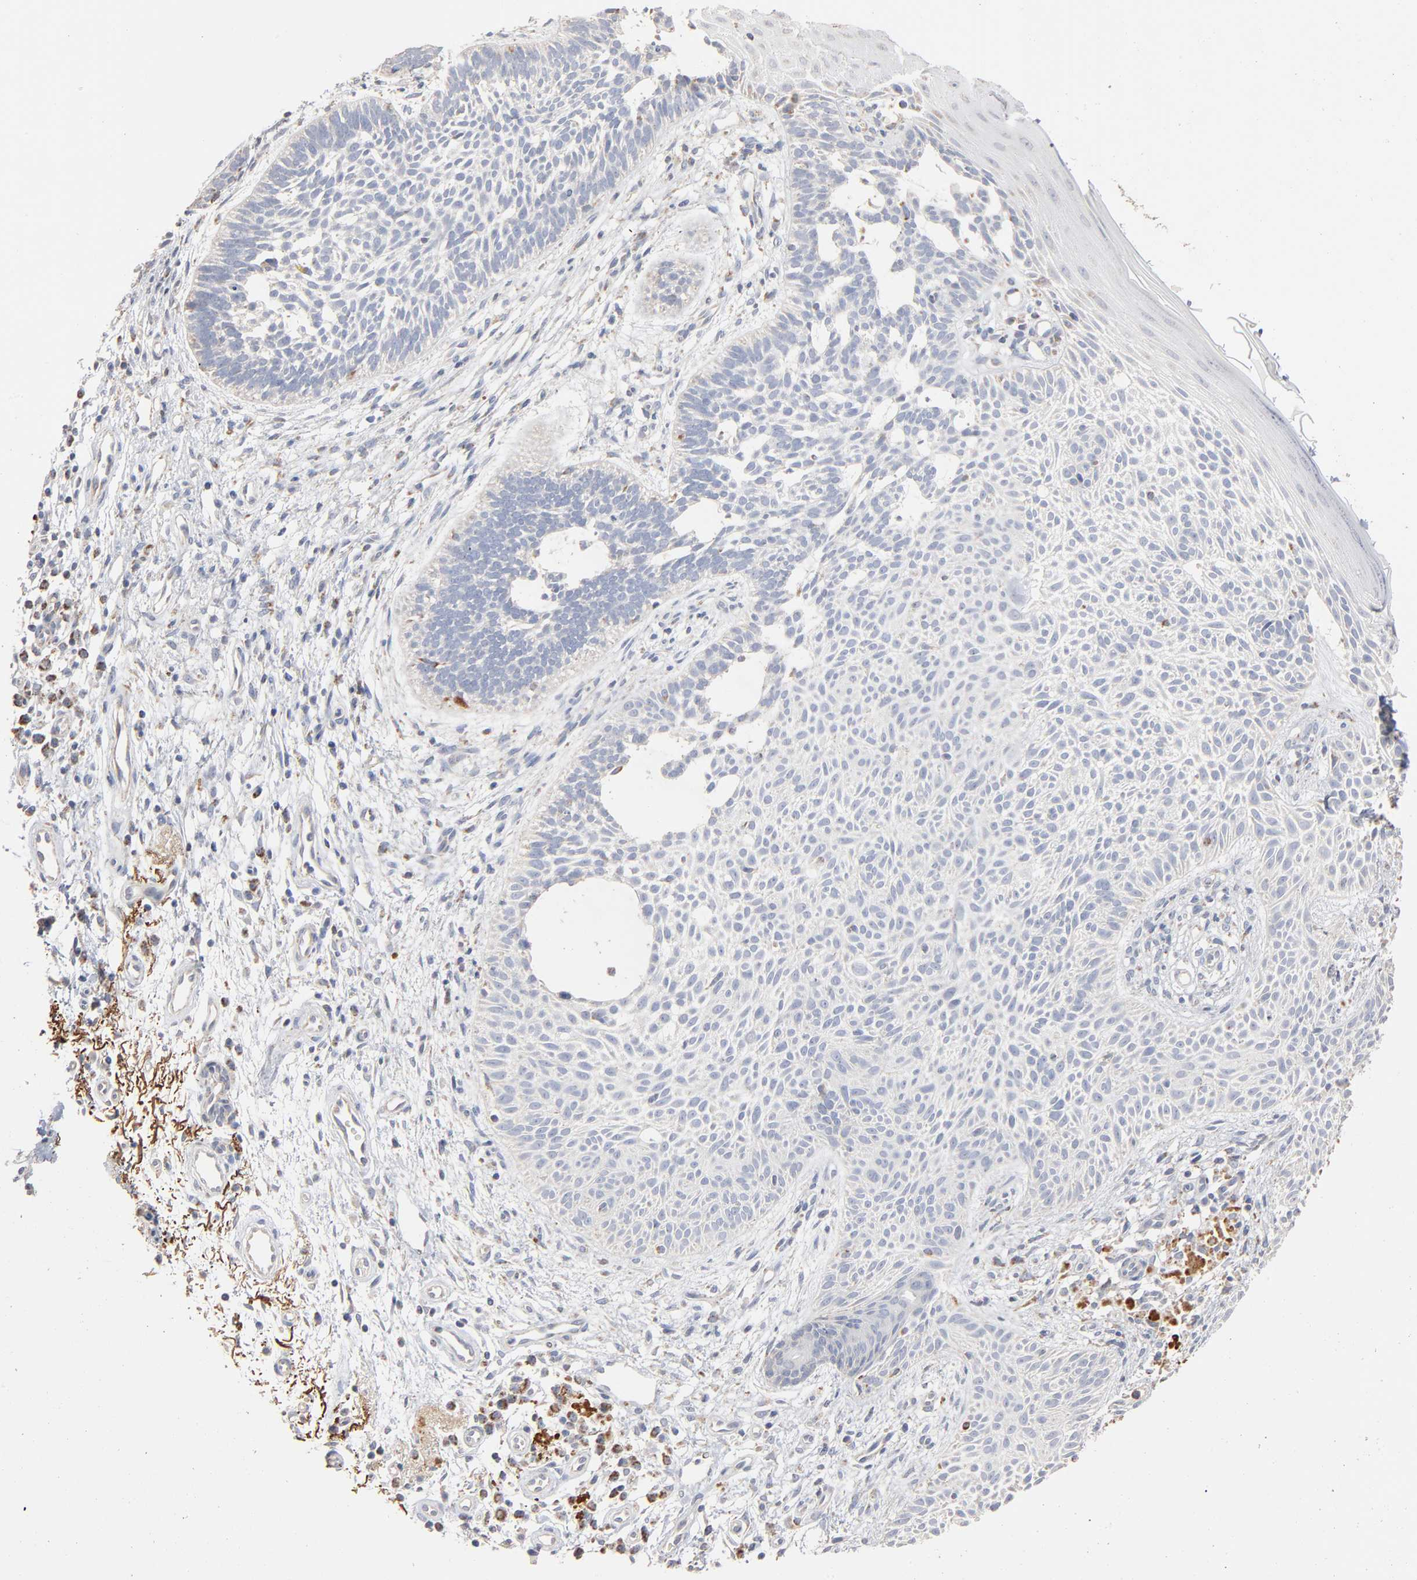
{"staining": {"intensity": "negative", "quantity": "none", "location": "none"}, "tissue": "skin cancer", "cell_type": "Tumor cells", "image_type": "cancer", "snomed": [{"axis": "morphology", "description": "Normal tissue, NOS"}, {"axis": "morphology", "description": "Basal cell carcinoma"}, {"axis": "topography", "description": "Skin"}], "caption": "Tumor cells are negative for protein expression in human basal cell carcinoma (skin). (IHC, brightfield microscopy, high magnification).", "gene": "UQCRC1", "patient": {"sex": "female", "age": 69}}